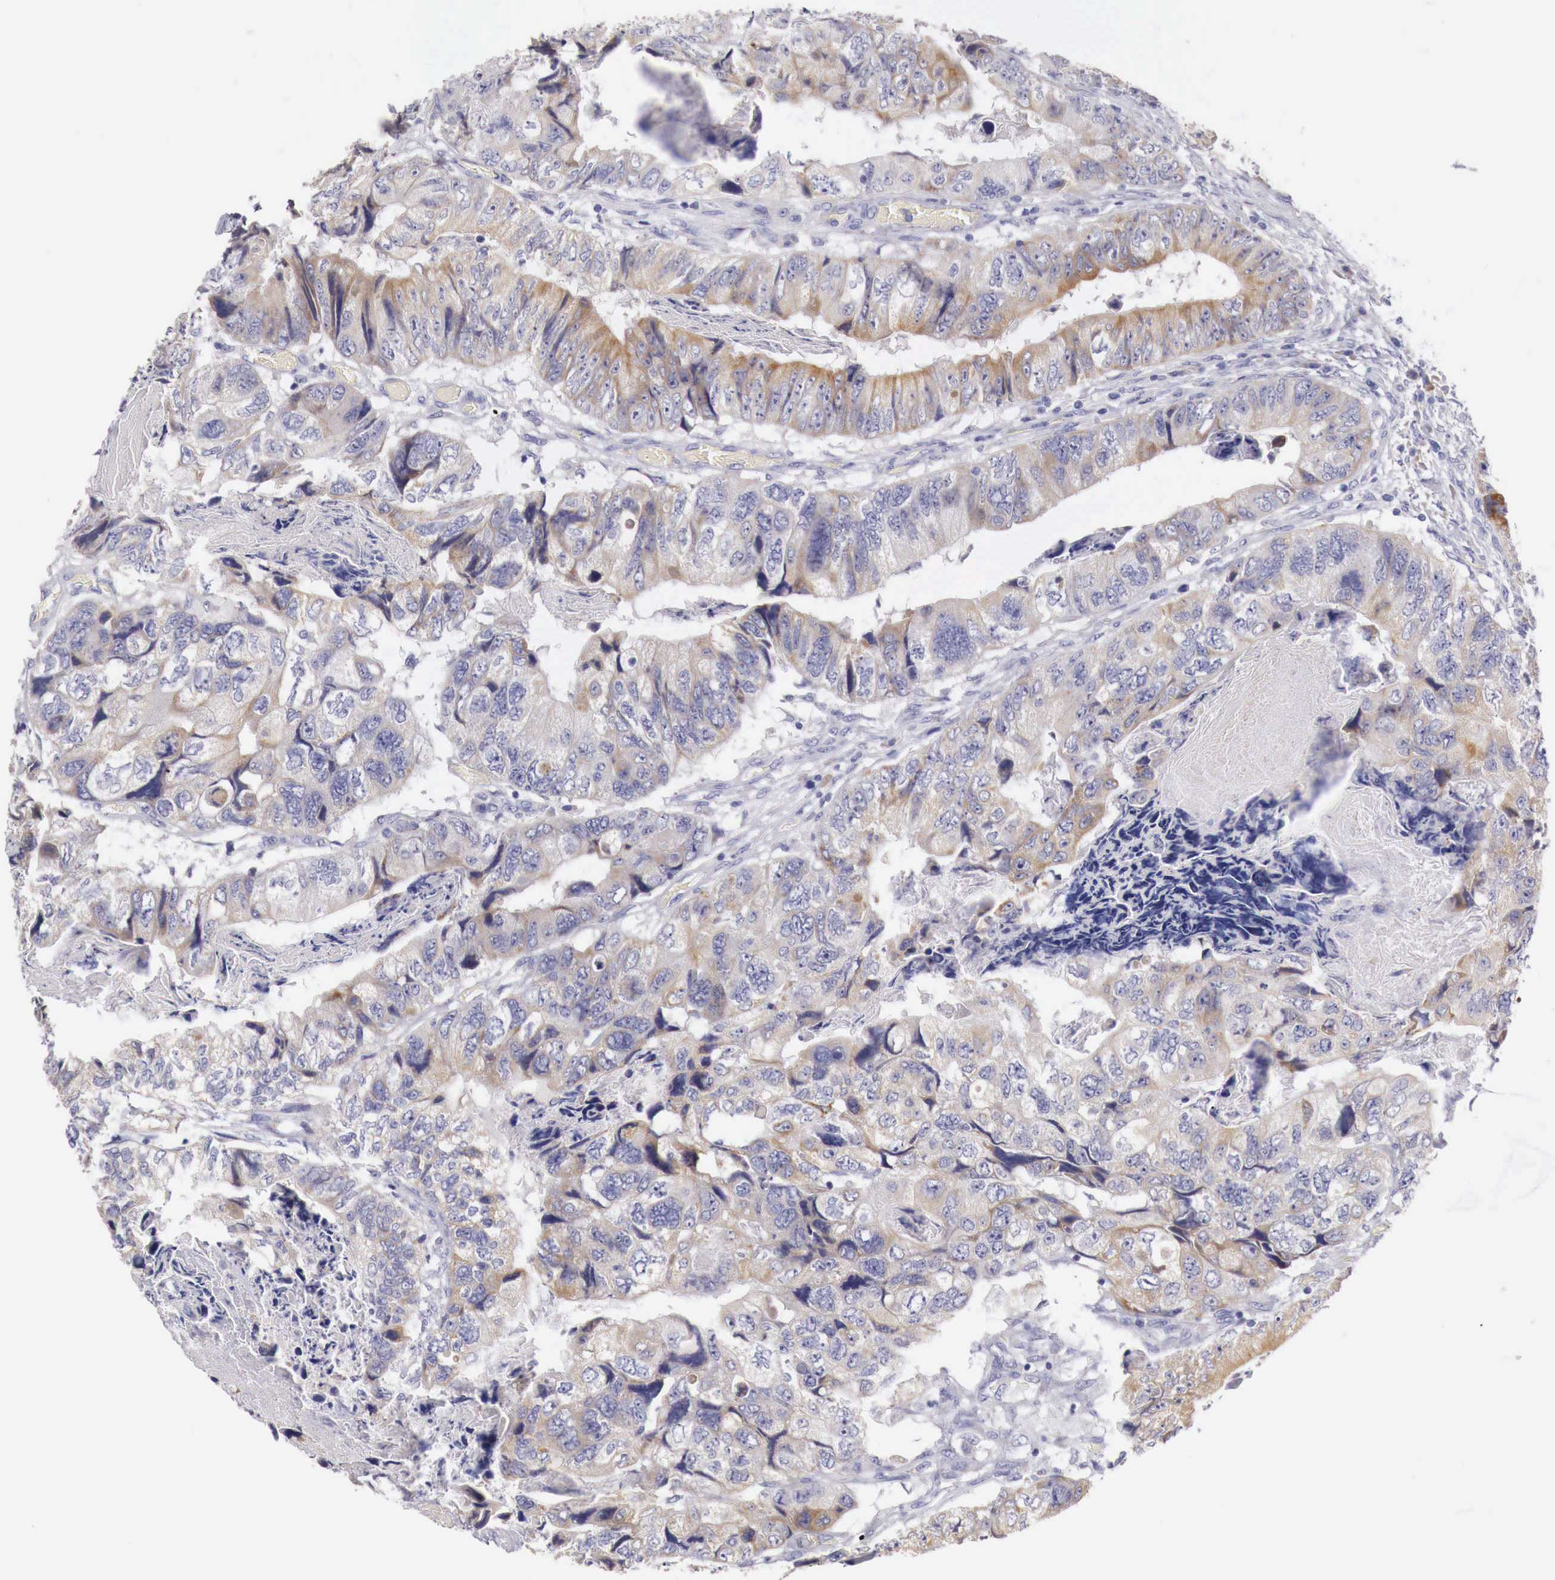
{"staining": {"intensity": "weak", "quantity": ">75%", "location": "cytoplasmic/membranous"}, "tissue": "colorectal cancer", "cell_type": "Tumor cells", "image_type": "cancer", "snomed": [{"axis": "morphology", "description": "Adenocarcinoma, NOS"}, {"axis": "topography", "description": "Rectum"}], "caption": "DAB (3,3'-diaminobenzidine) immunohistochemical staining of human colorectal adenocarcinoma exhibits weak cytoplasmic/membranous protein staining in approximately >75% of tumor cells.", "gene": "NREP", "patient": {"sex": "female", "age": 82}}